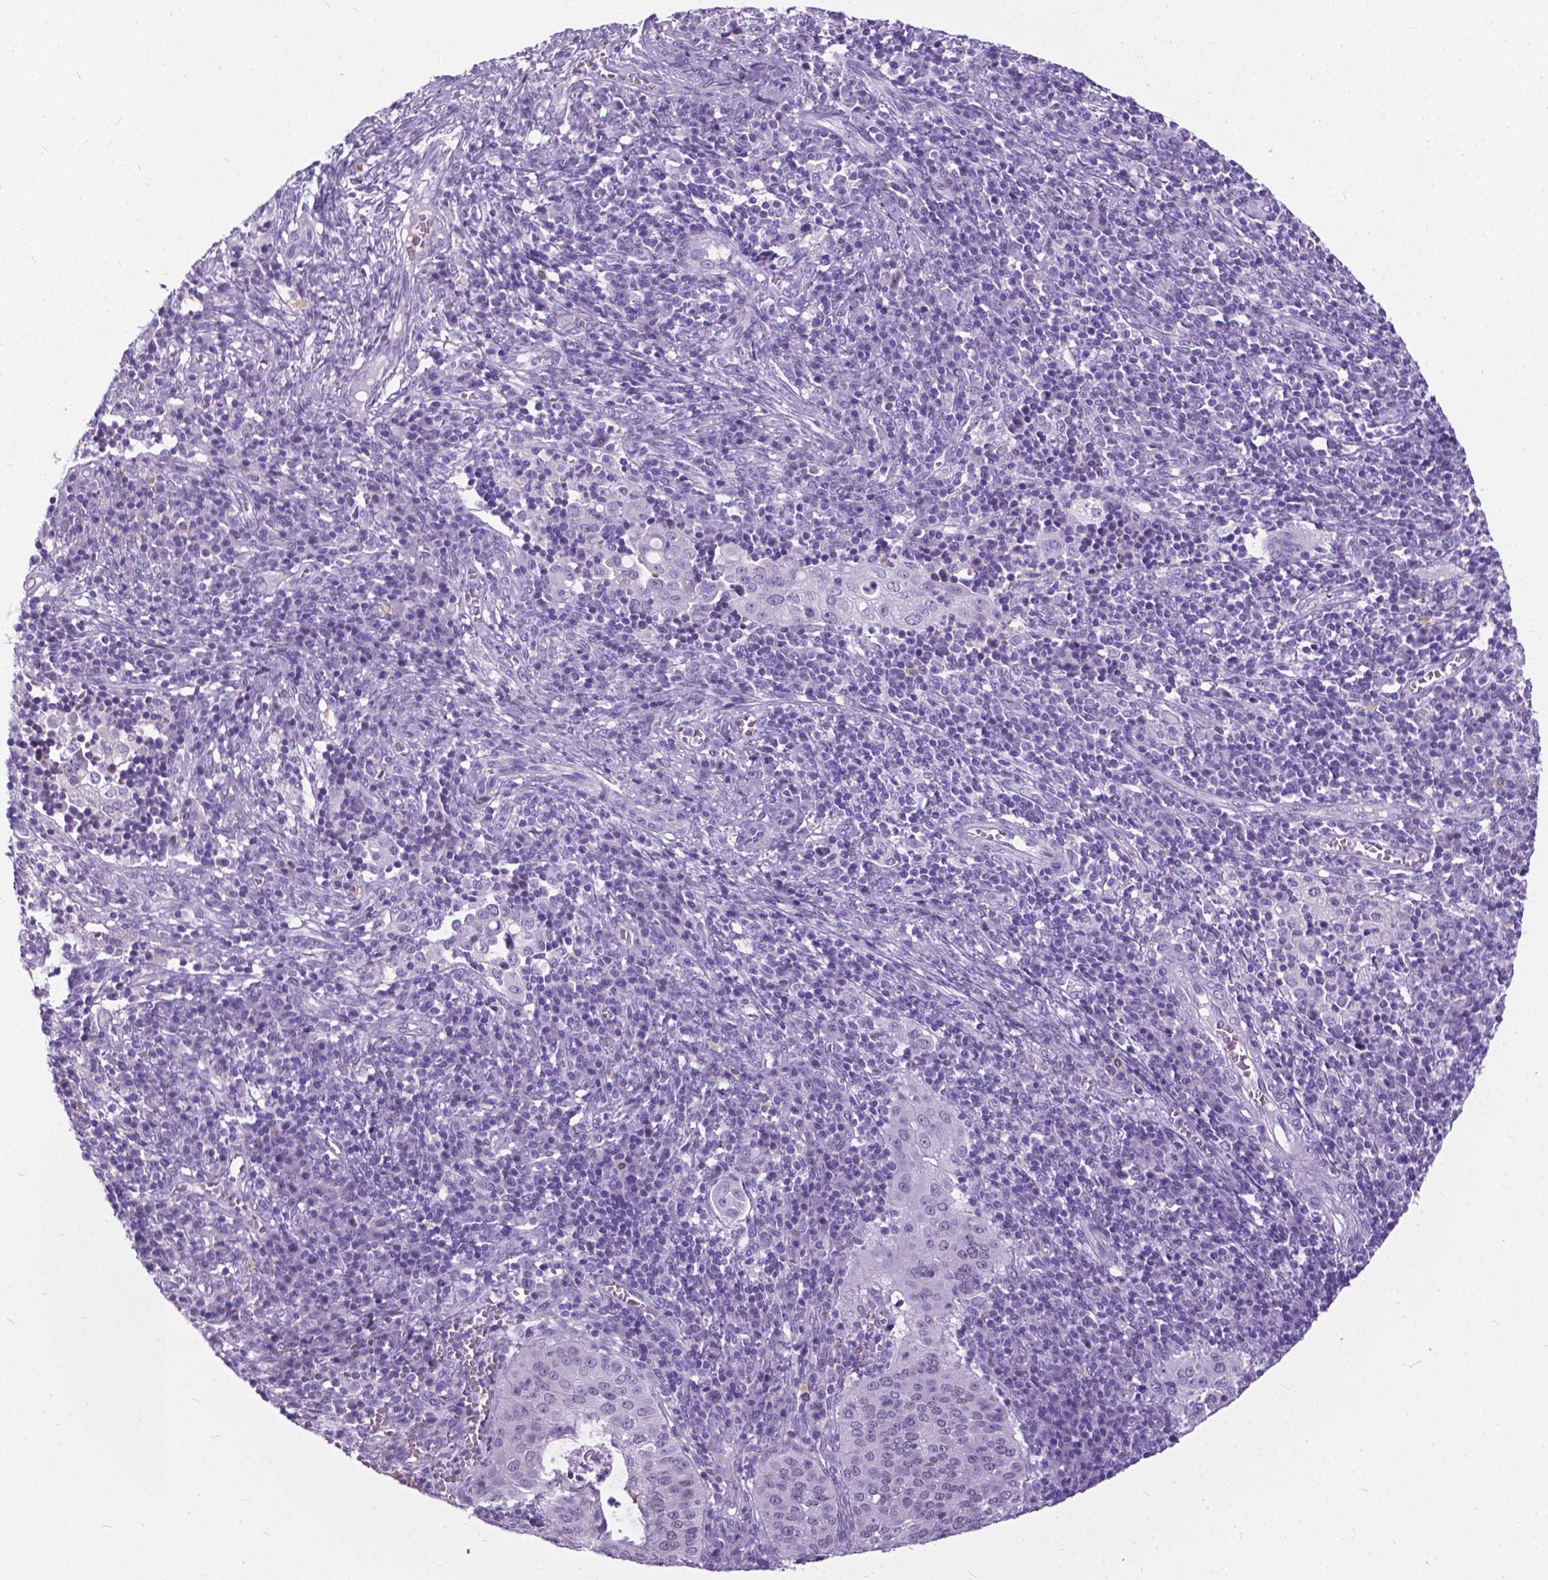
{"staining": {"intensity": "negative", "quantity": "none", "location": "none"}, "tissue": "cervical cancer", "cell_type": "Tumor cells", "image_type": "cancer", "snomed": [{"axis": "morphology", "description": "Squamous cell carcinoma, NOS"}, {"axis": "topography", "description": "Cervix"}], "caption": "Immunohistochemistry of cervical cancer displays no expression in tumor cells.", "gene": "BSND", "patient": {"sex": "female", "age": 39}}